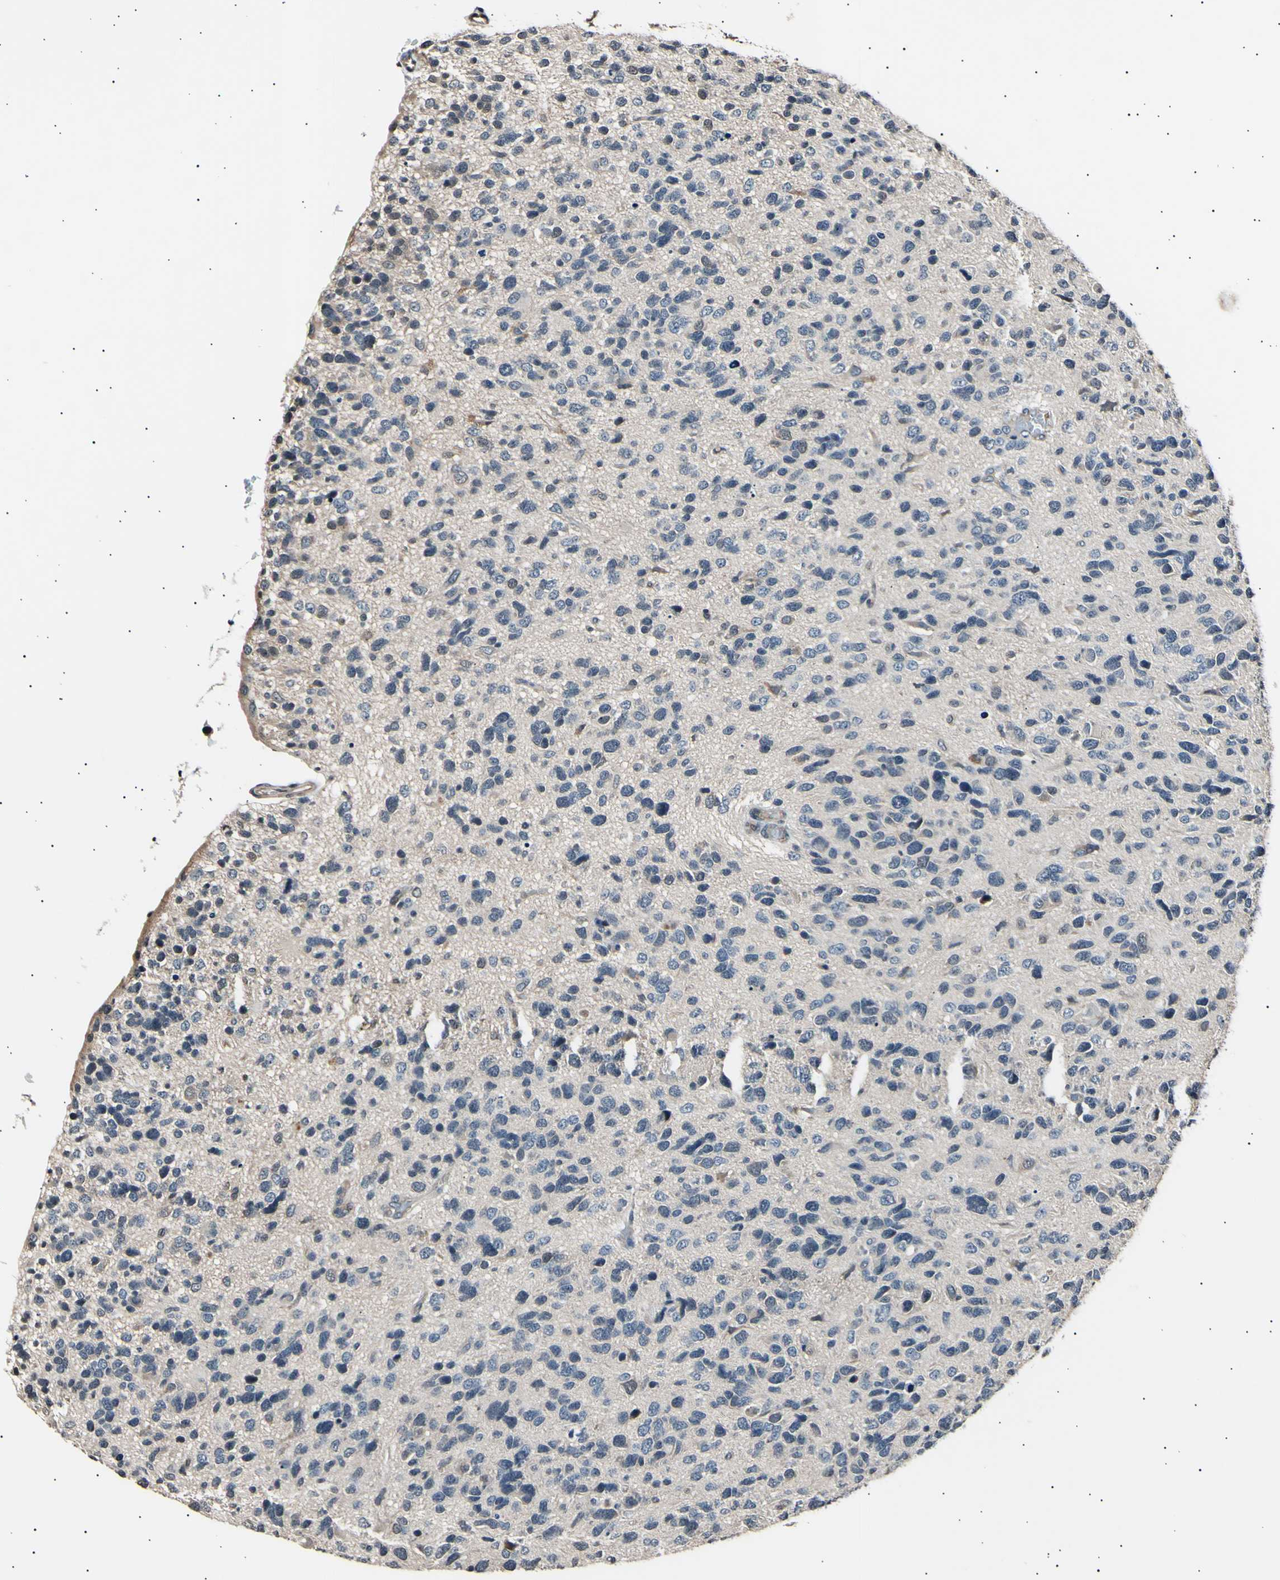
{"staining": {"intensity": "moderate", "quantity": "<25%", "location": "cytoplasmic/membranous"}, "tissue": "glioma", "cell_type": "Tumor cells", "image_type": "cancer", "snomed": [{"axis": "morphology", "description": "Glioma, malignant, High grade"}, {"axis": "topography", "description": "Brain"}], "caption": "High-grade glioma (malignant) was stained to show a protein in brown. There is low levels of moderate cytoplasmic/membranous staining in approximately <25% of tumor cells. Nuclei are stained in blue.", "gene": "AK1", "patient": {"sex": "female", "age": 58}}